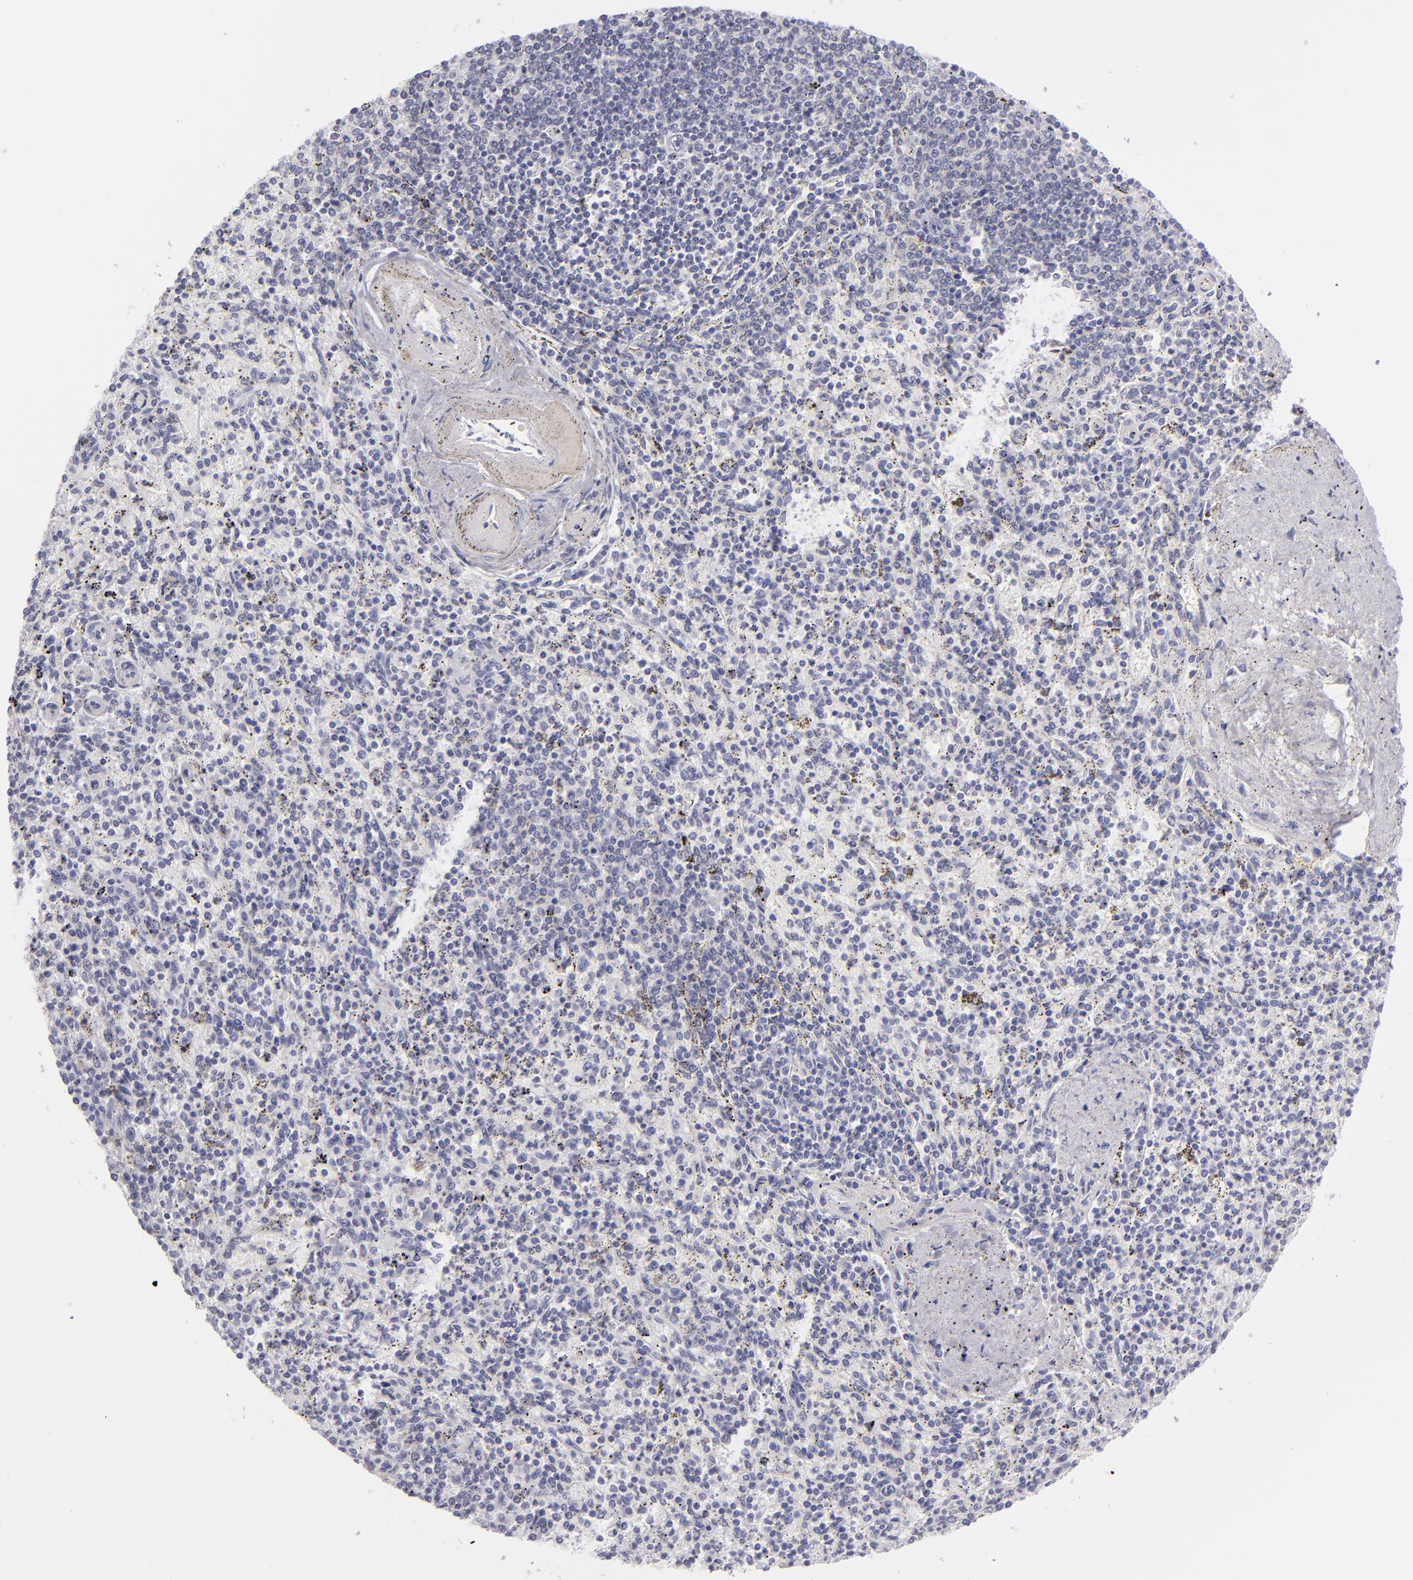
{"staining": {"intensity": "negative", "quantity": "none", "location": "none"}, "tissue": "spleen", "cell_type": "Cells in red pulp", "image_type": "normal", "snomed": [{"axis": "morphology", "description": "Normal tissue, NOS"}, {"axis": "topography", "description": "Spleen"}], "caption": "Spleen was stained to show a protein in brown. There is no significant expression in cells in red pulp. (Brightfield microscopy of DAB (3,3'-diaminobenzidine) immunohistochemistry at high magnification).", "gene": "VIL1", "patient": {"sex": "male", "age": 72}}